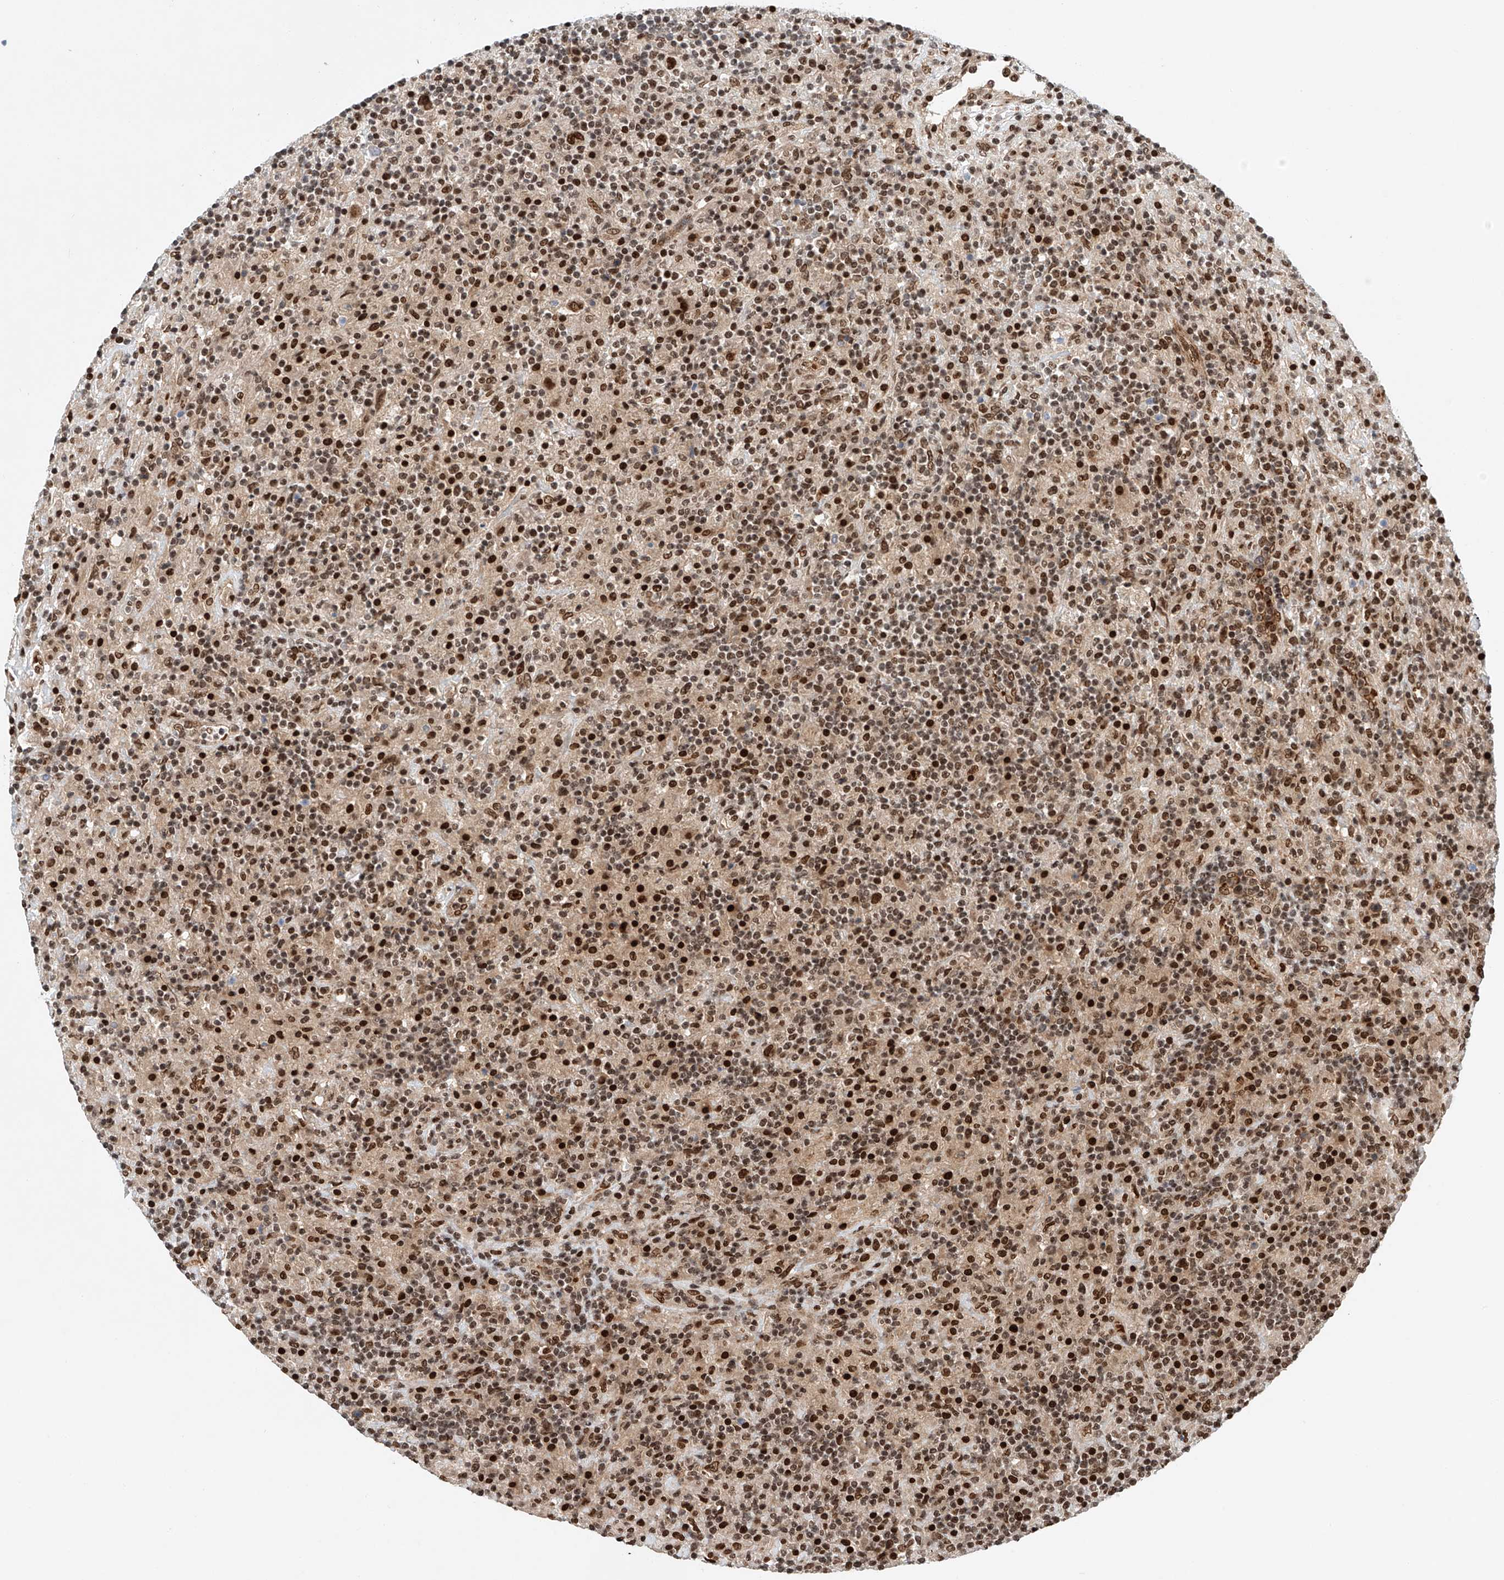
{"staining": {"intensity": "strong", "quantity": ">75%", "location": "nuclear"}, "tissue": "lymphoma", "cell_type": "Tumor cells", "image_type": "cancer", "snomed": [{"axis": "morphology", "description": "Hodgkin's disease, NOS"}, {"axis": "topography", "description": "Lymph node"}], "caption": "The immunohistochemical stain highlights strong nuclear staining in tumor cells of Hodgkin's disease tissue.", "gene": "ZNF470", "patient": {"sex": "male", "age": 70}}